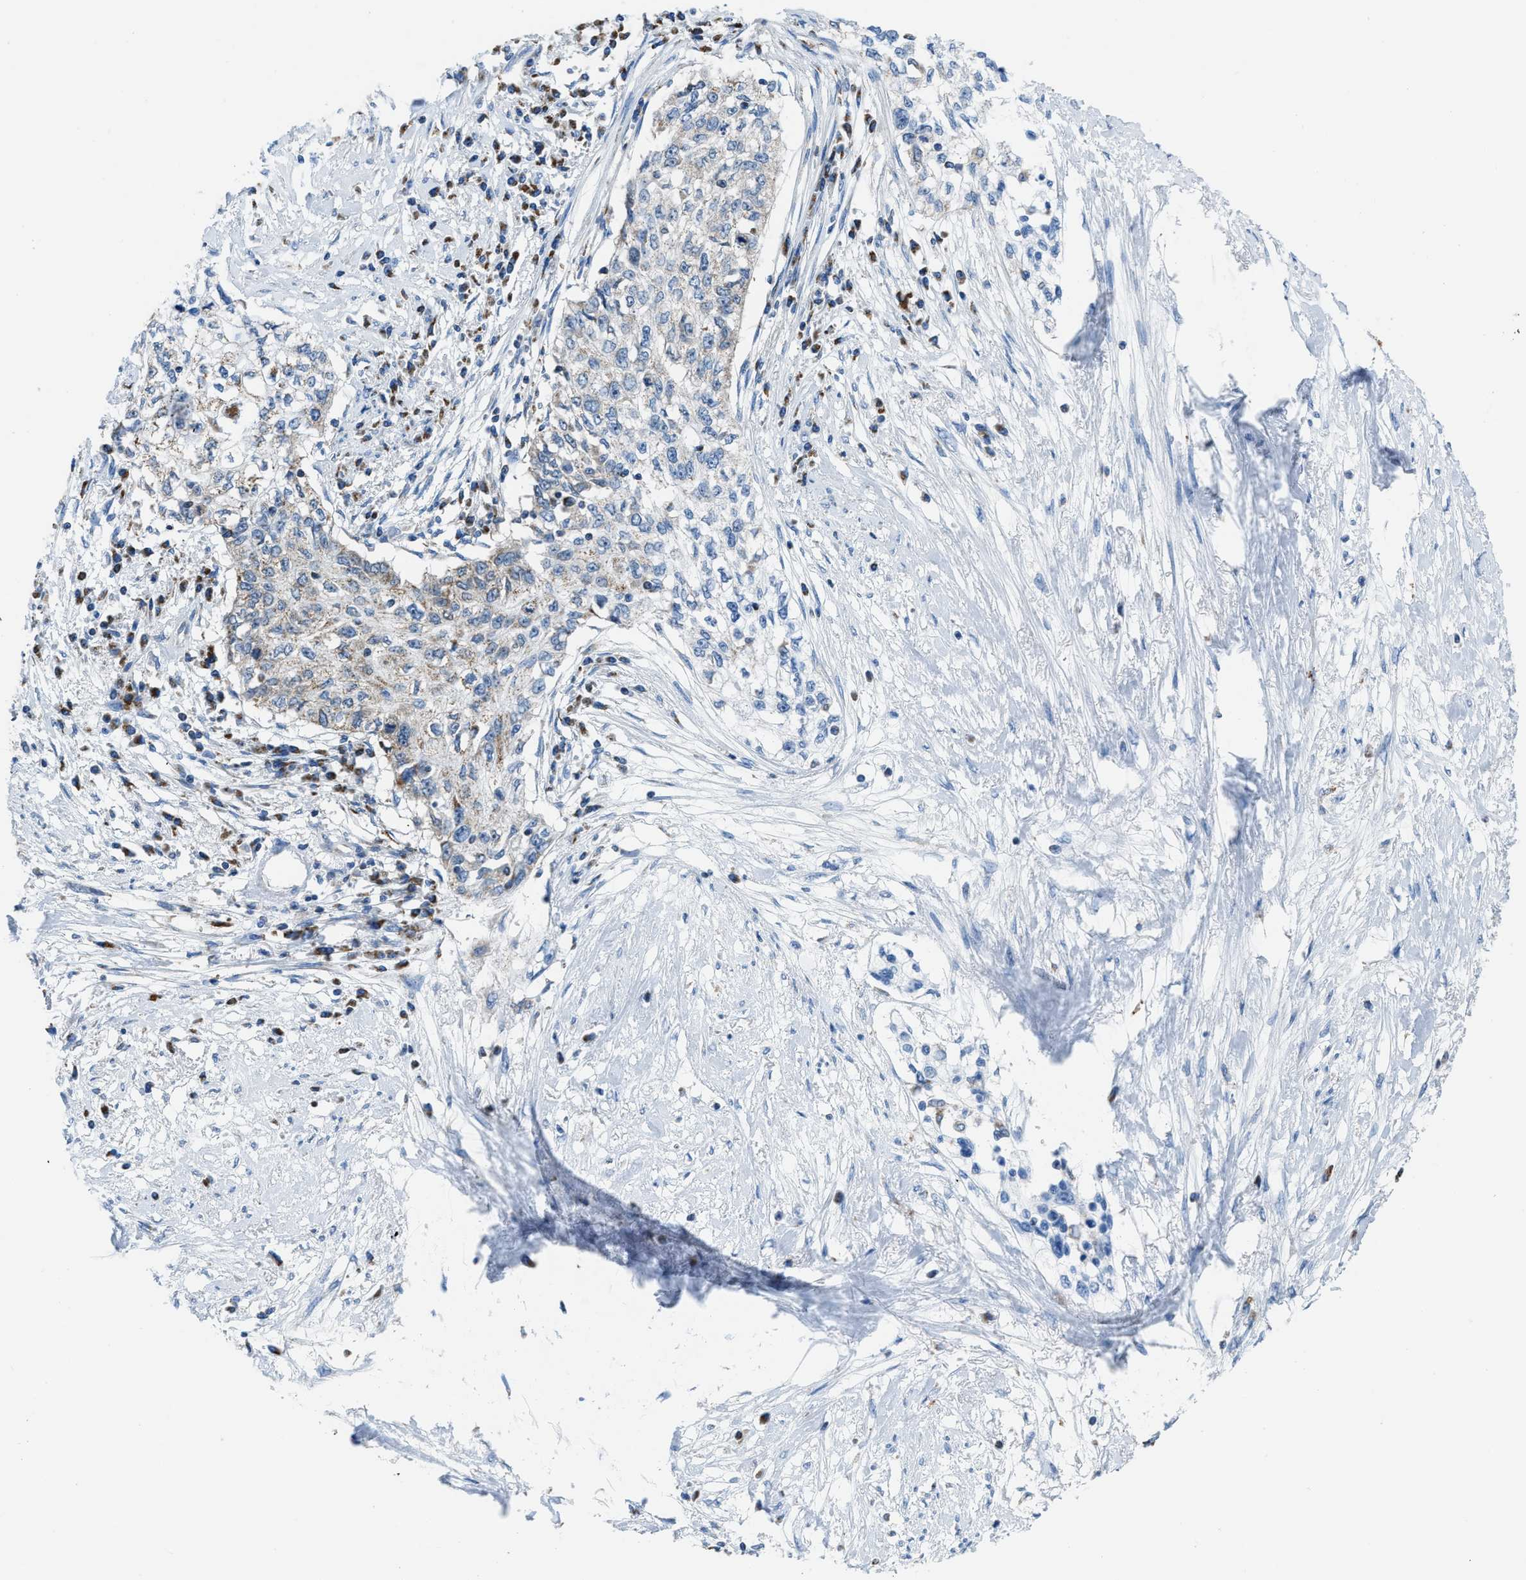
{"staining": {"intensity": "weak", "quantity": "<25%", "location": "cytoplasmic/membranous"}, "tissue": "cervical cancer", "cell_type": "Tumor cells", "image_type": "cancer", "snomed": [{"axis": "morphology", "description": "Squamous cell carcinoma, NOS"}, {"axis": "topography", "description": "Cervix"}], "caption": "Tumor cells are negative for brown protein staining in squamous cell carcinoma (cervical).", "gene": "ETFB", "patient": {"sex": "female", "age": 57}}